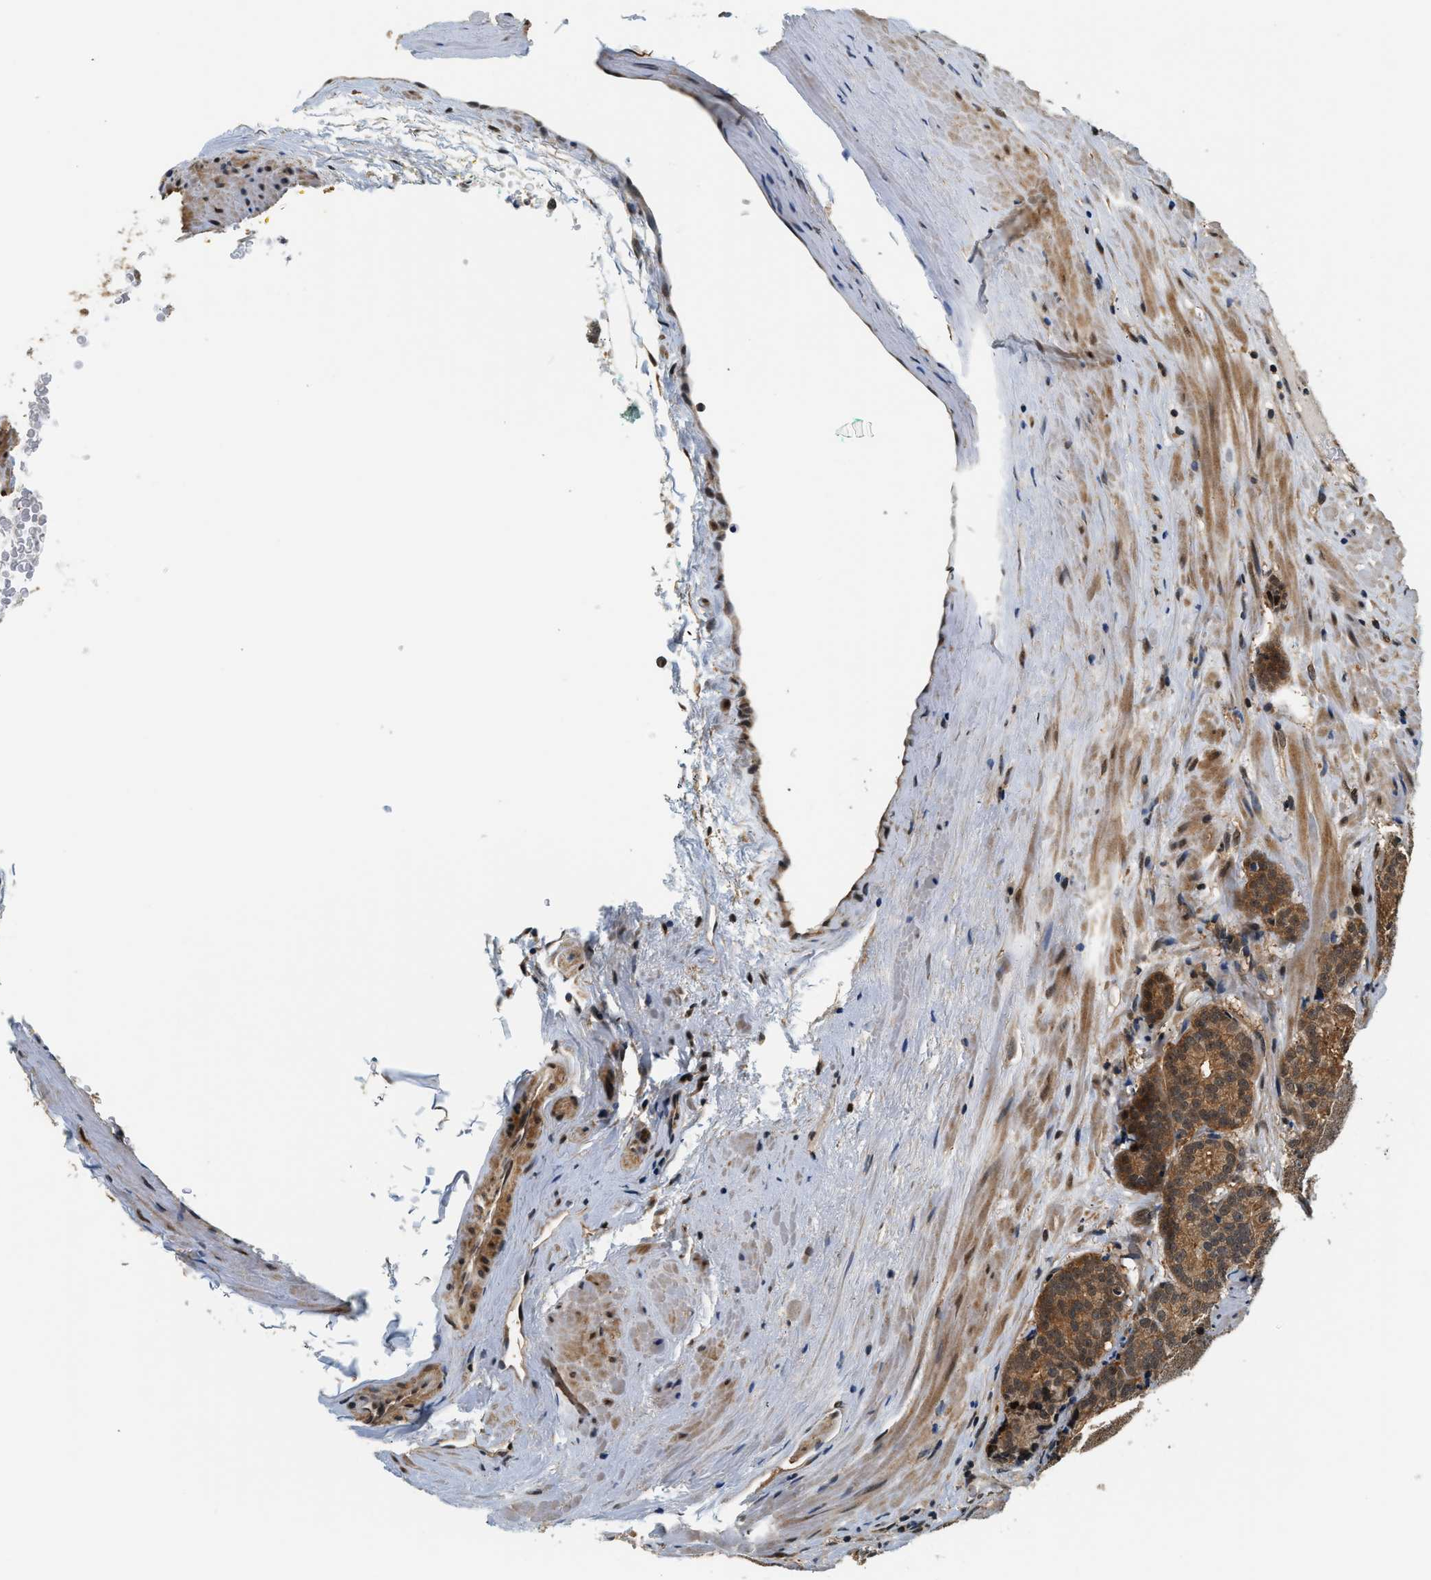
{"staining": {"intensity": "strong", "quantity": ">75%", "location": "cytoplasmic/membranous"}, "tissue": "prostate cancer", "cell_type": "Tumor cells", "image_type": "cancer", "snomed": [{"axis": "morphology", "description": "Adenocarcinoma, High grade"}, {"axis": "topography", "description": "Prostate"}], "caption": "Protein expression analysis of human prostate high-grade adenocarcinoma reveals strong cytoplasmic/membranous staining in approximately >75% of tumor cells.", "gene": "PSMD3", "patient": {"sex": "male", "age": 61}}